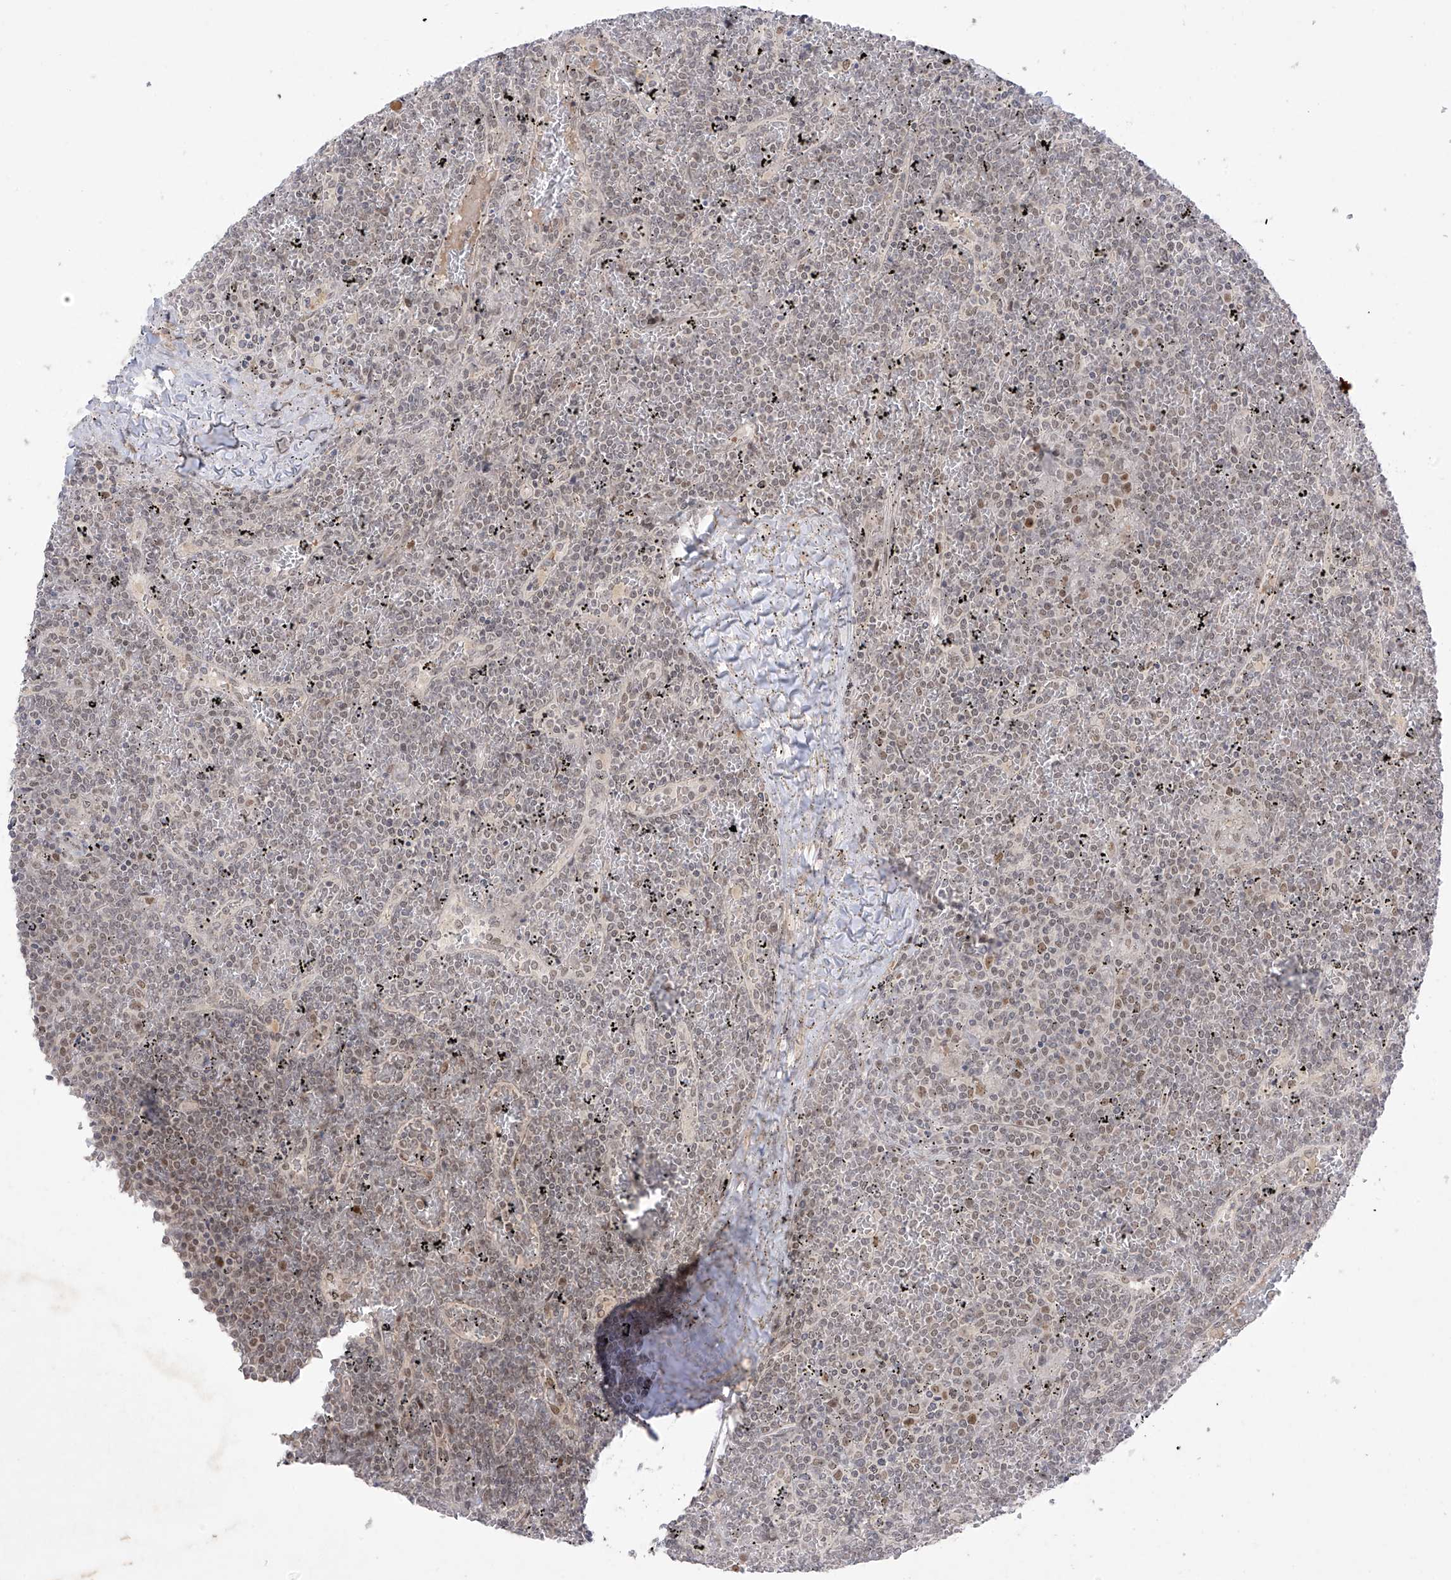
{"staining": {"intensity": "weak", "quantity": "25%-75%", "location": "nuclear"}, "tissue": "lymphoma", "cell_type": "Tumor cells", "image_type": "cancer", "snomed": [{"axis": "morphology", "description": "Malignant lymphoma, non-Hodgkin's type, Low grade"}, {"axis": "topography", "description": "Spleen"}], "caption": "Immunohistochemistry (IHC) of malignant lymphoma, non-Hodgkin's type (low-grade) demonstrates low levels of weak nuclear staining in approximately 25%-75% of tumor cells.", "gene": "OGT", "patient": {"sex": "female", "age": 19}}